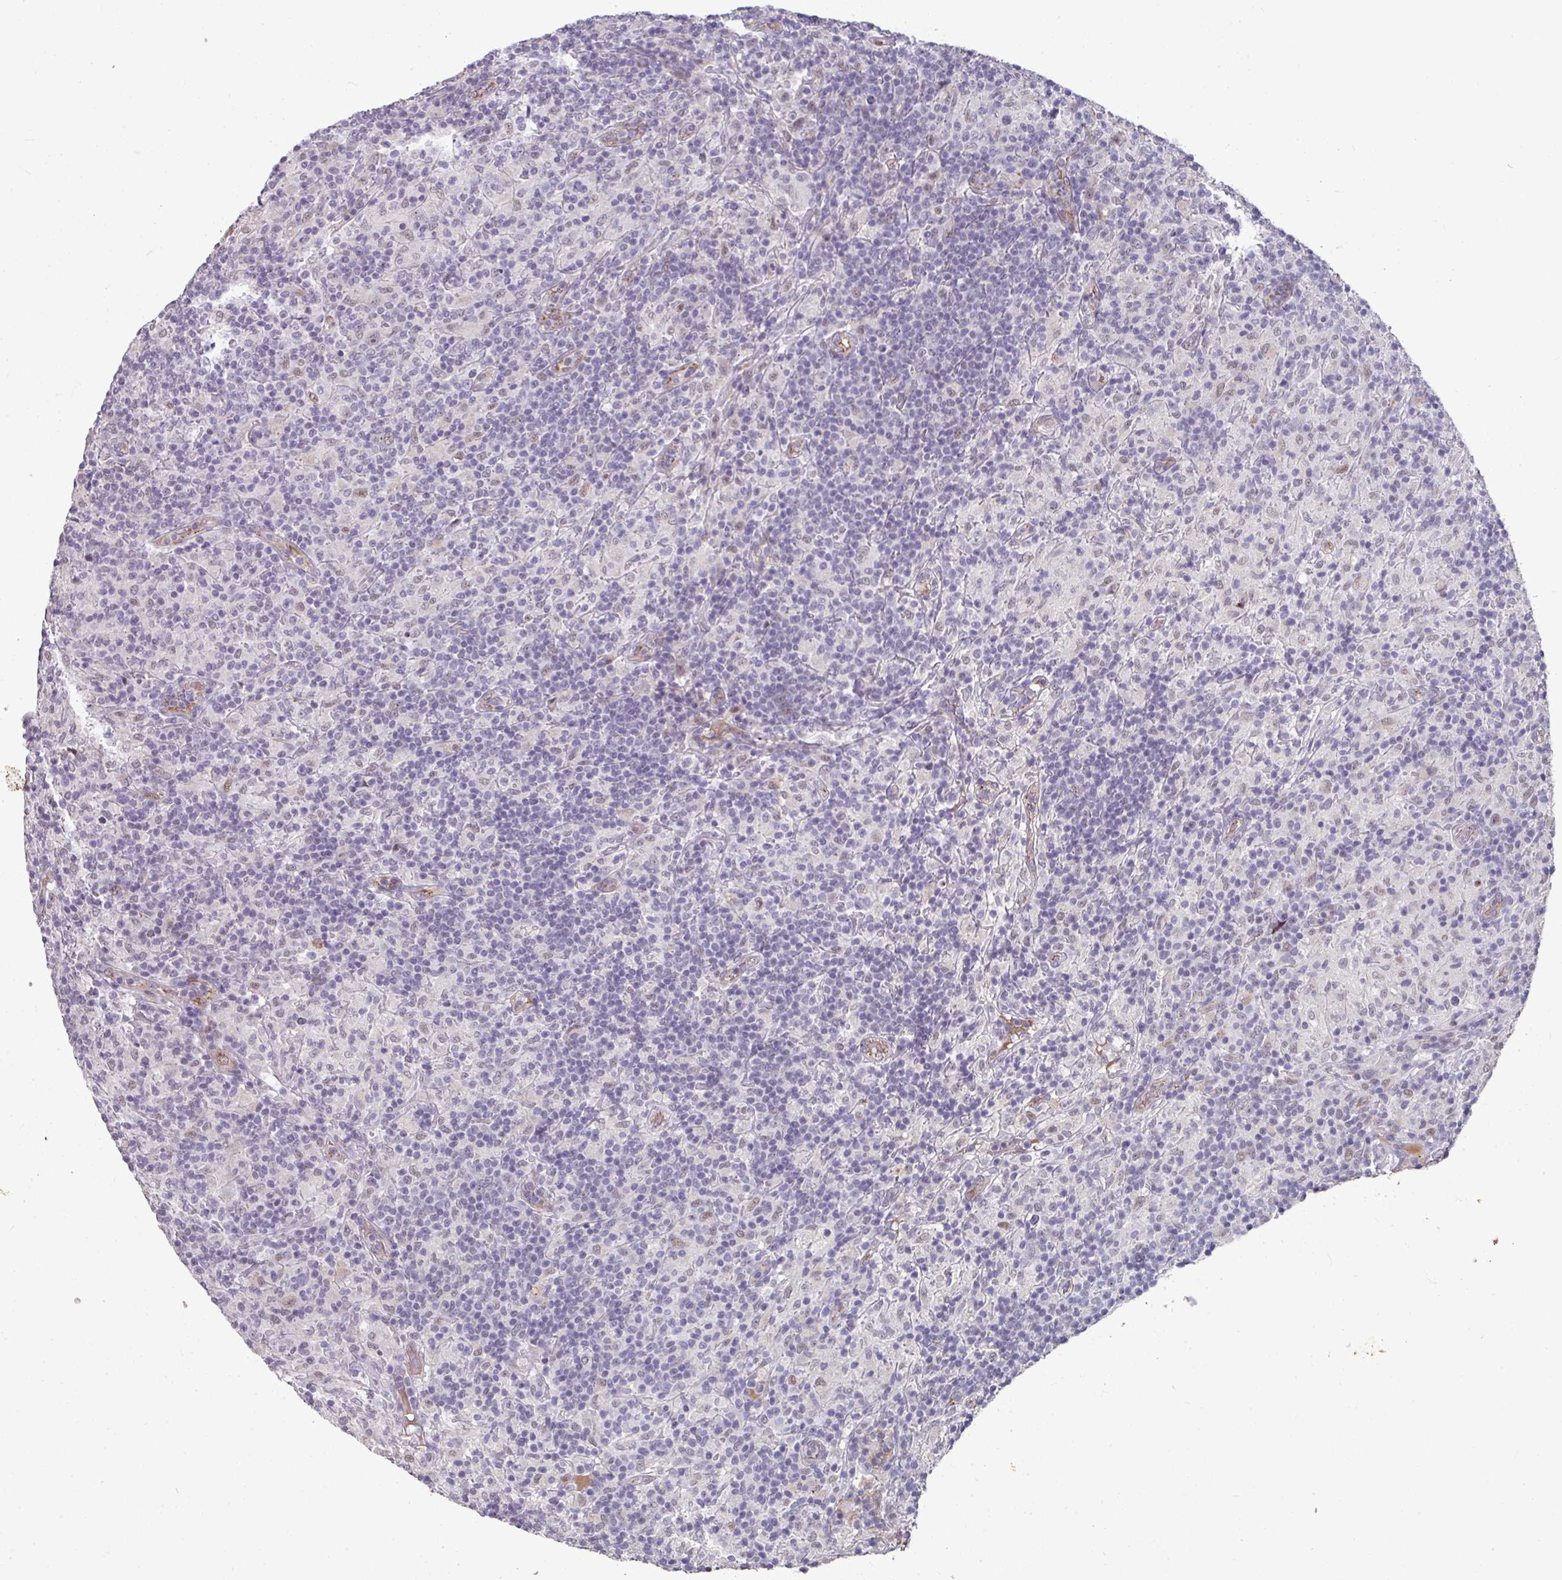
{"staining": {"intensity": "moderate", "quantity": "<25%", "location": "nuclear"}, "tissue": "lymphoma", "cell_type": "Tumor cells", "image_type": "cancer", "snomed": [{"axis": "morphology", "description": "Hodgkin's disease, NOS"}, {"axis": "topography", "description": "Lymph node"}], "caption": "Hodgkin's disease stained for a protein reveals moderate nuclear positivity in tumor cells.", "gene": "SIDT2", "patient": {"sex": "male", "age": 70}}